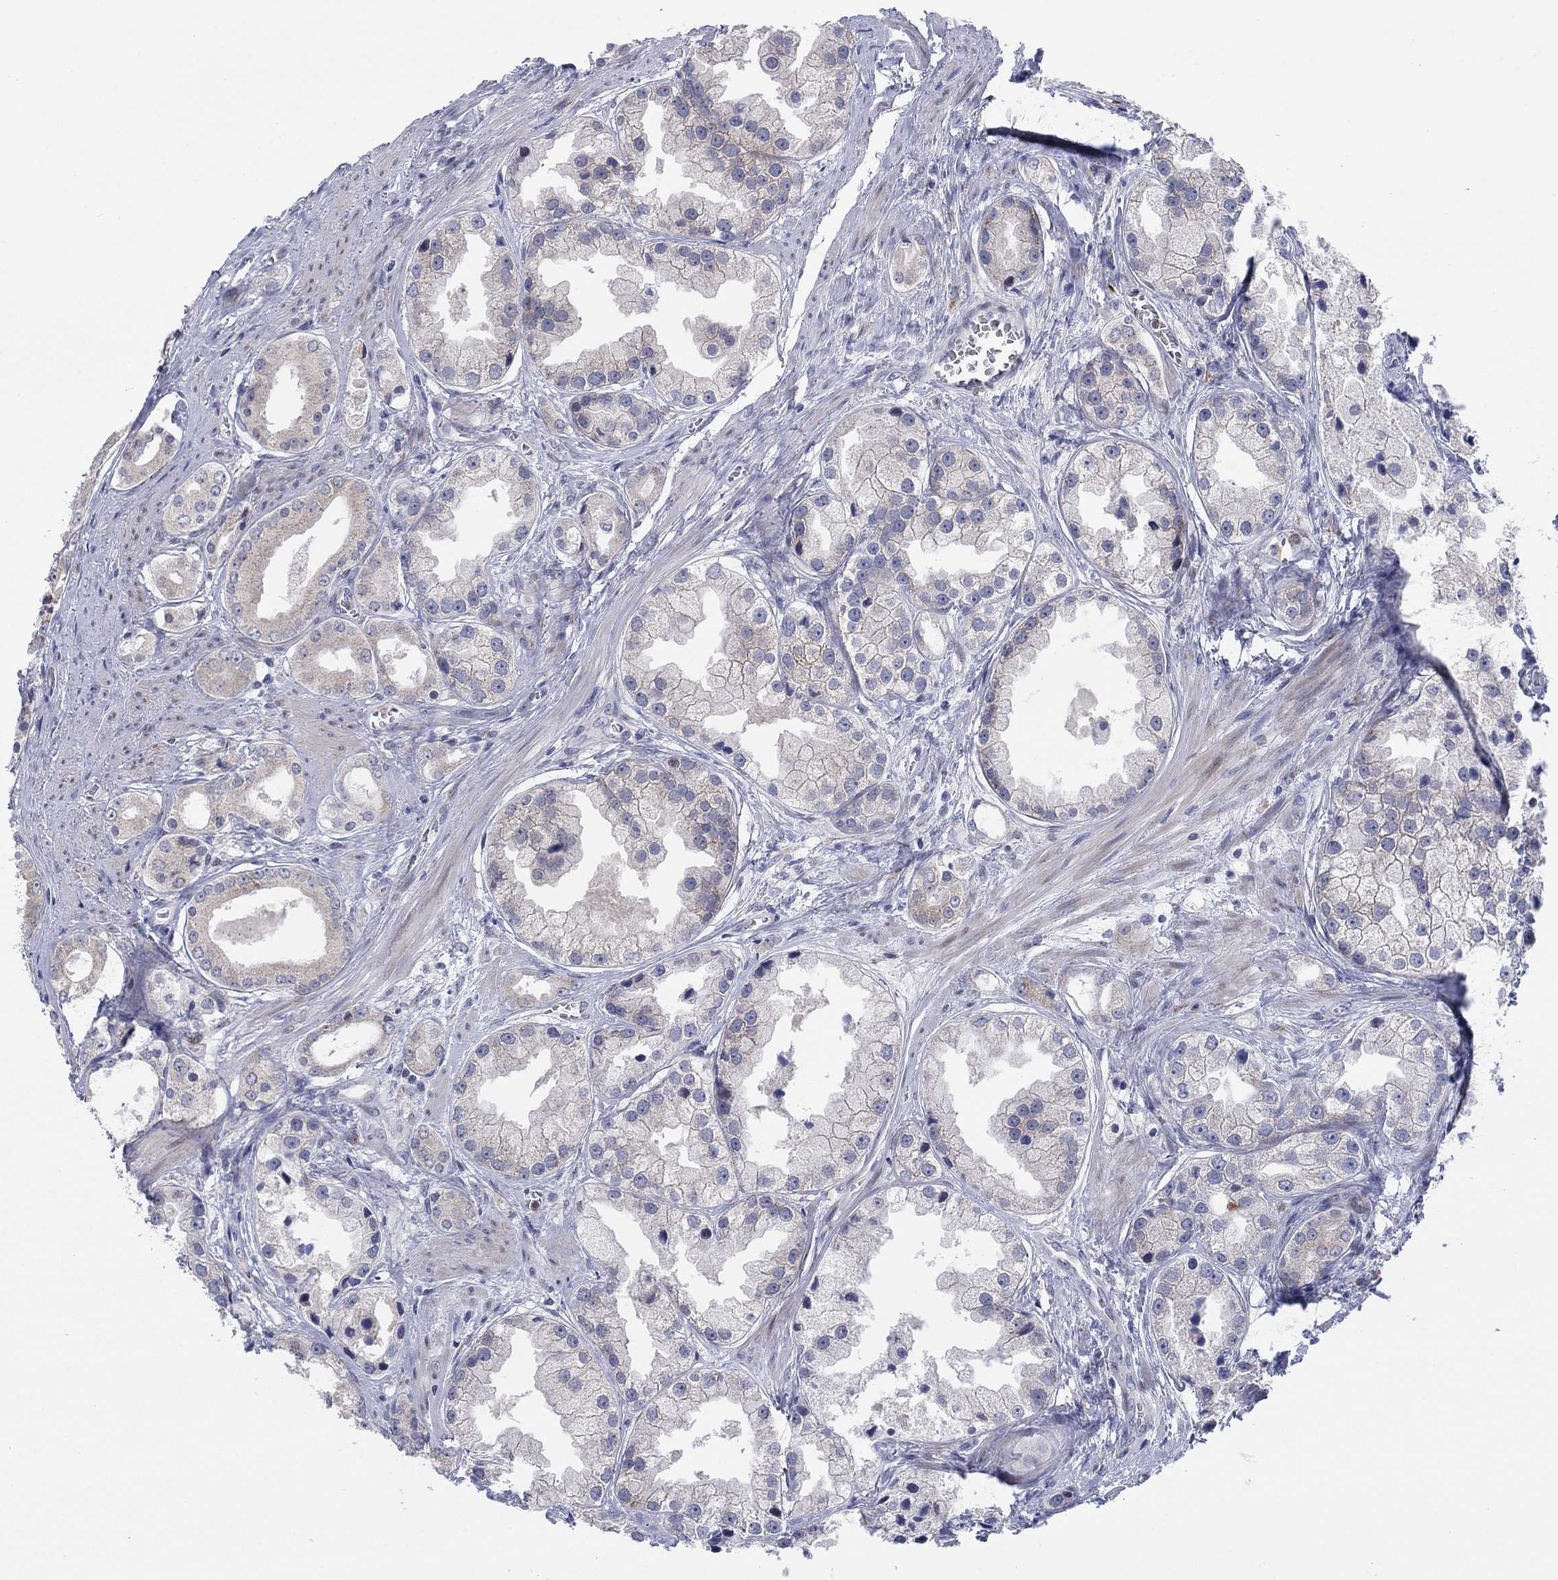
{"staining": {"intensity": "negative", "quantity": "none", "location": "none"}, "tissue": "prostate cancer", "cell_type": "Tumor cells", "image_type": "cancer", "snomed": [{"axis": "morphology", "description": "Adenocarcinoma, NOS"}, {"axis": "topography", "description": "Prostate"}], "caption": "Immunohistochemical staining of human adenocarcinoma (prostate) displays no significant expression in tumor cells.", "gene": "TTC21B", "patient": {"sex": "male", "age": 61}}